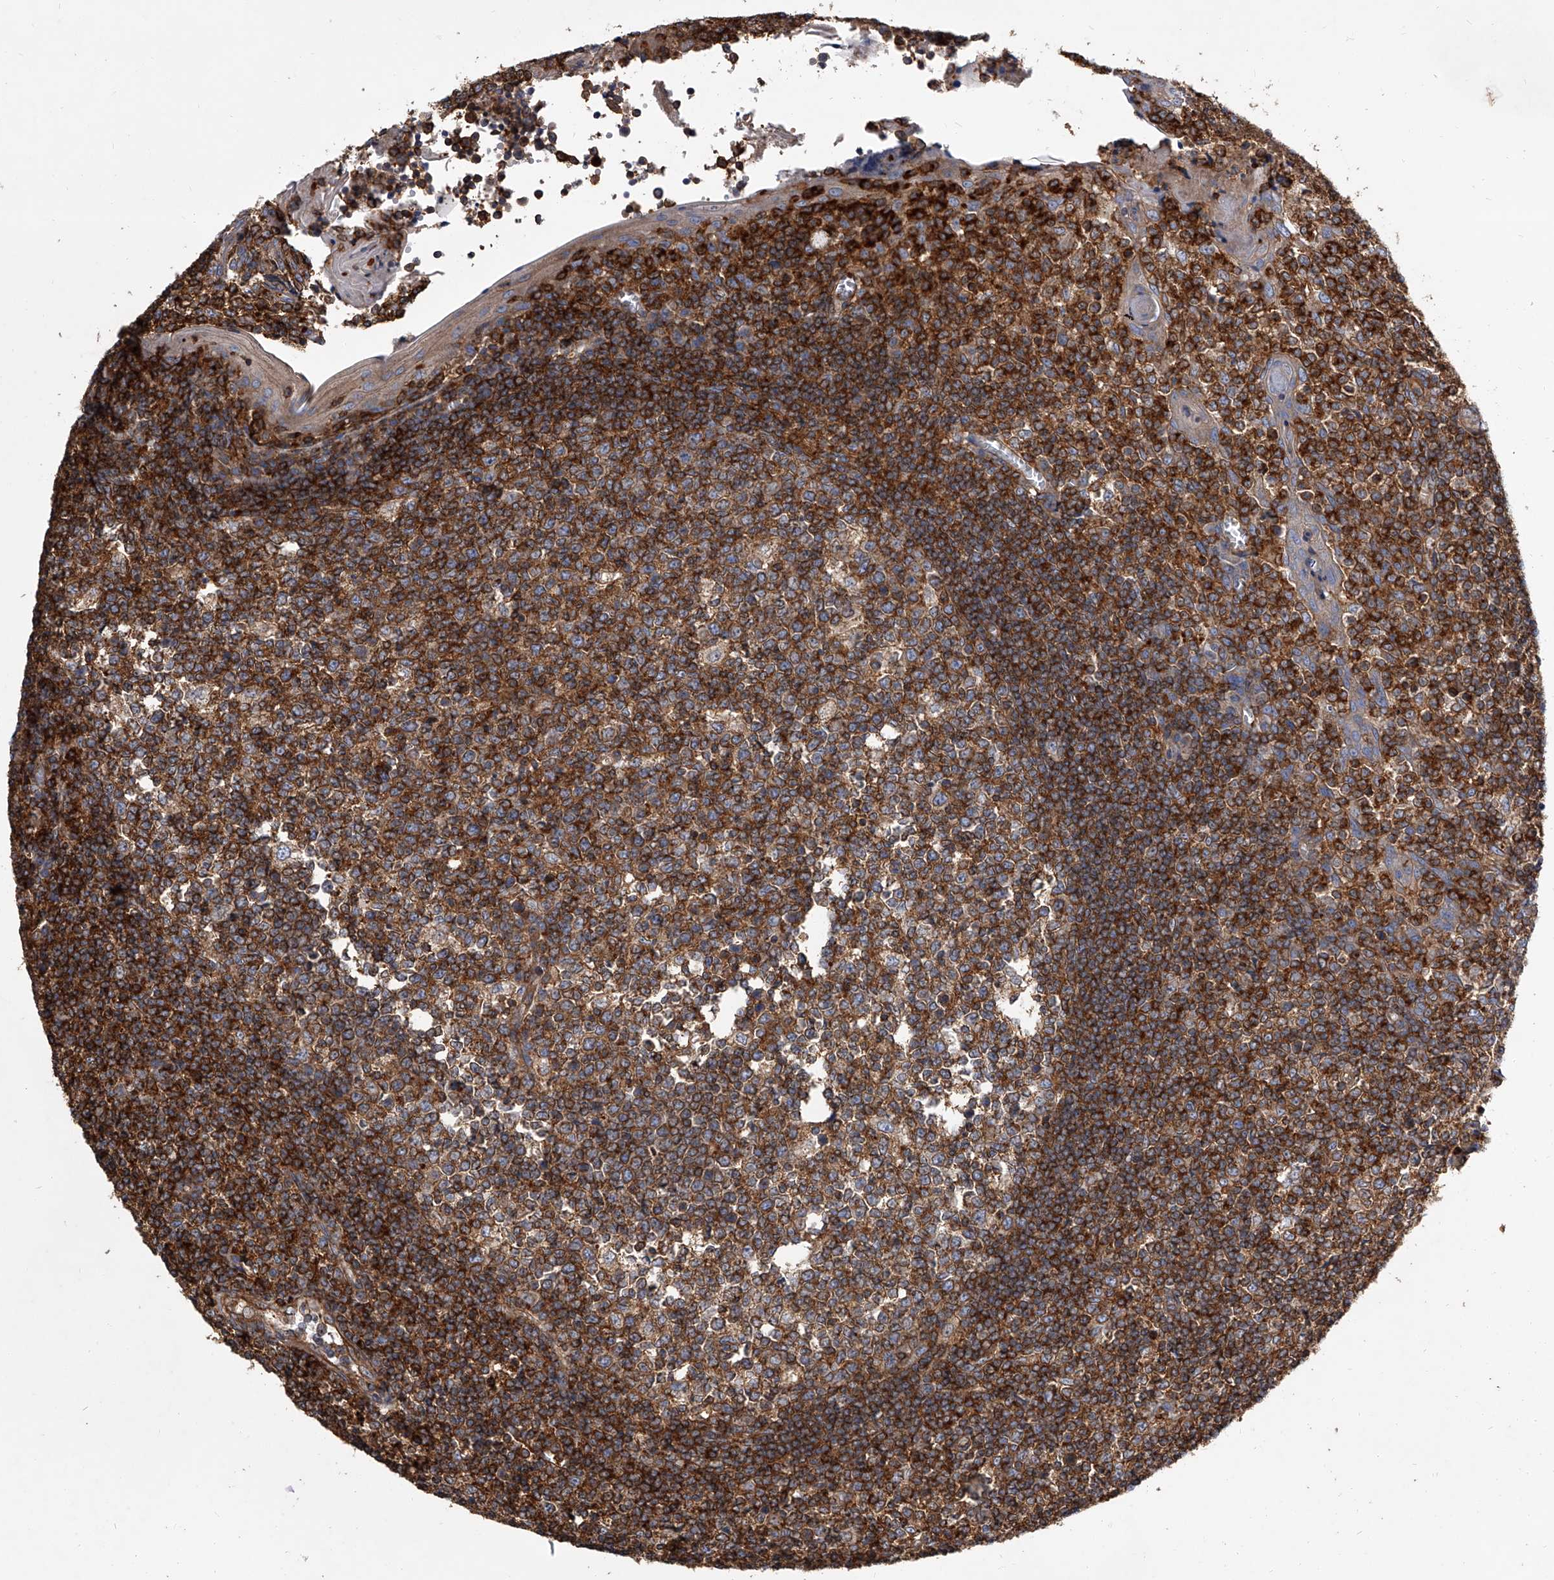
{"staining": {"intensity": "strong", "quantity": ">75%", "location": "cytoplasmic/membranous"}, "tissue": "tonsil", "cell_type": "Germinal center cells", "image_type": "normal", "snomed": [{"axis": "morphology", "description": "Normal tissue, NOS"}, {"axis": "topography", "description": "Tonsil"}], "caption": "Immunohistochemistry (IHC) photomicrograph of normal human tonsil stained for a protein (brown), which displays high levels of strong cytoplasmic/membranous positivity in about >75% of germinal center cells.", "gene": "PISD", "patient": {"sex": "female", "age": 19}}